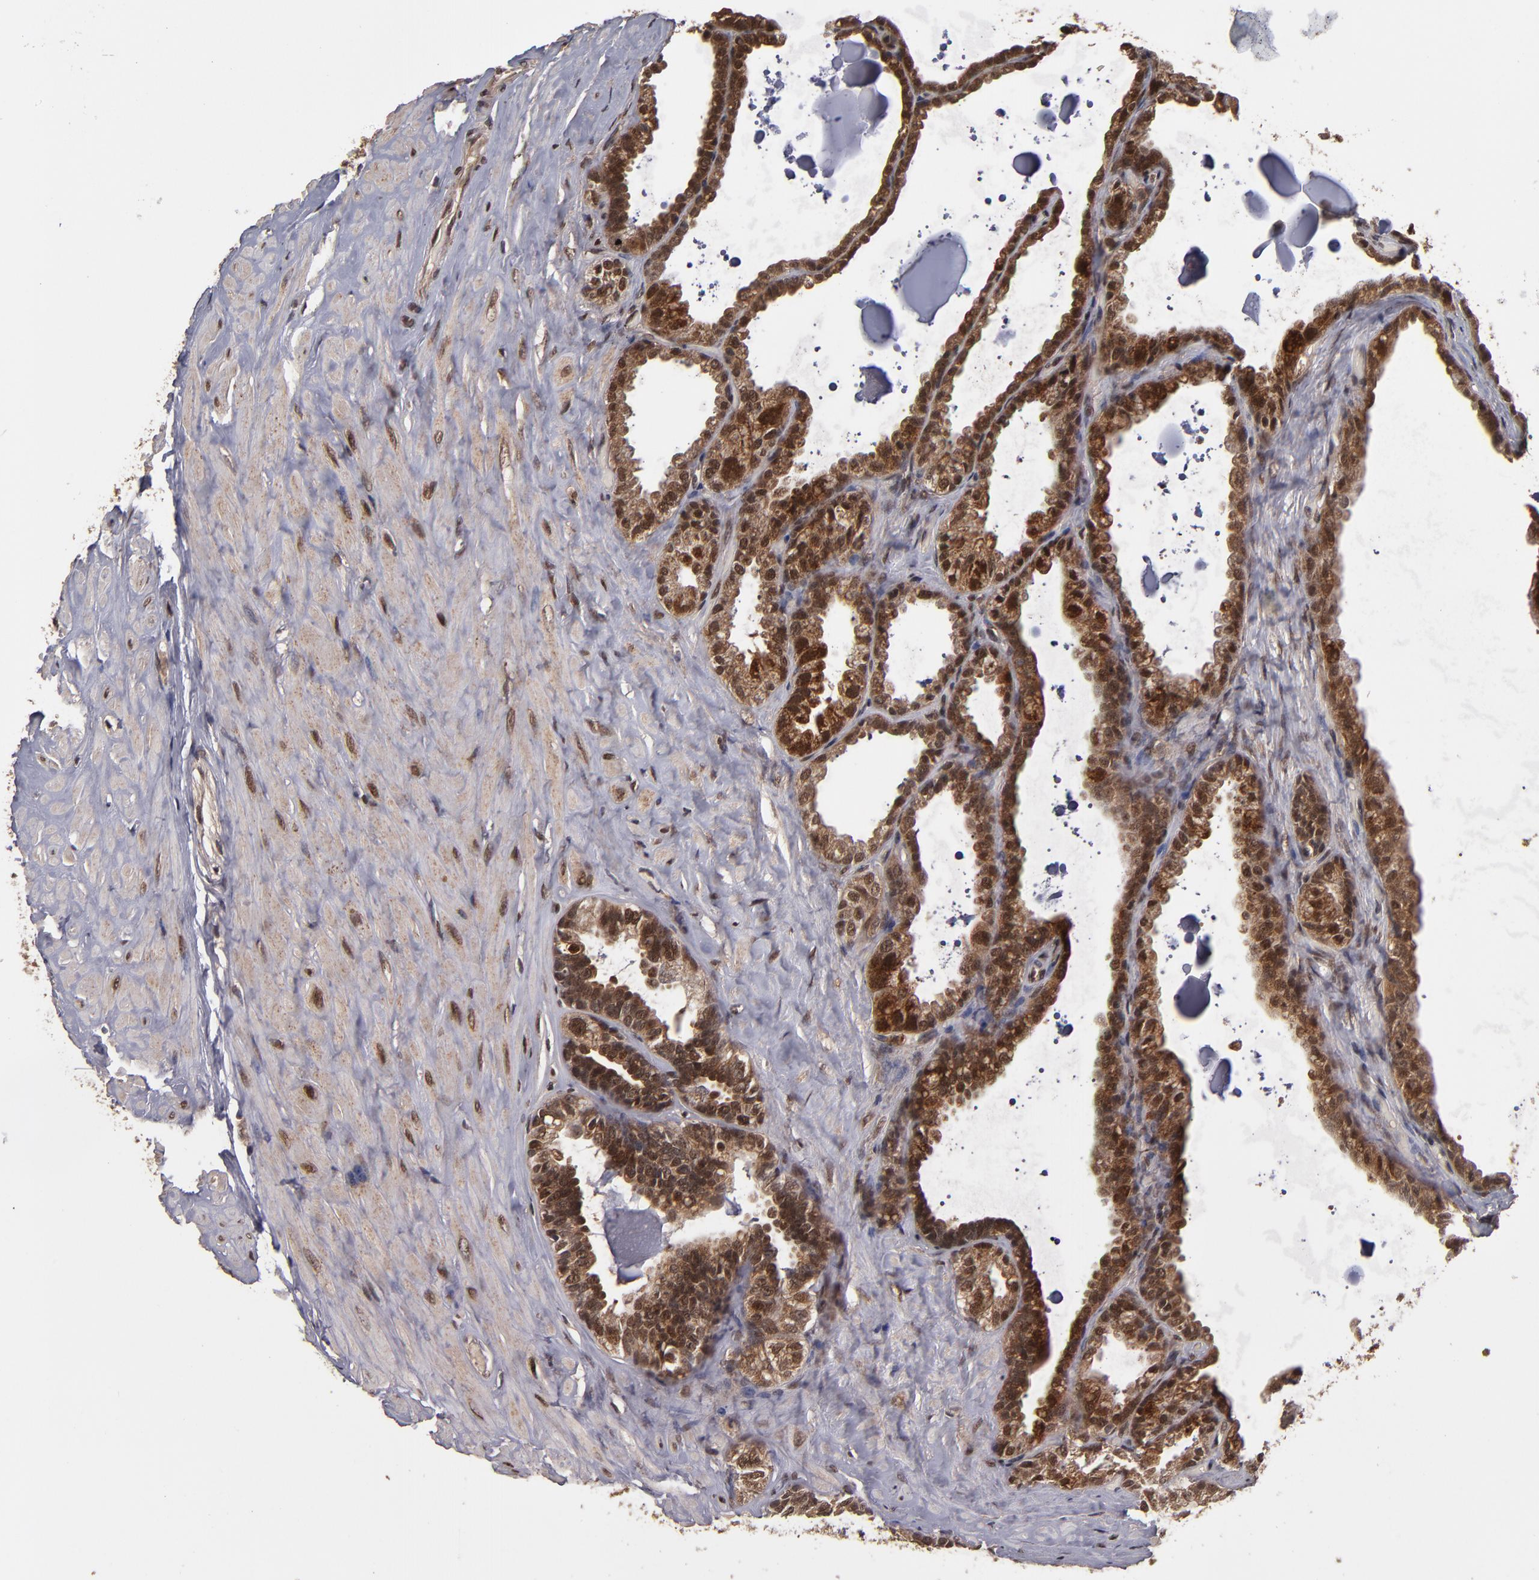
{"staining": {"intensity": "moderate", "quantity": ">75%", "location": "cytoplasmic/membranous,nuclear"}, "tissue": "seminal vesicle", "cell_type": "Glandular cells", "image_type": "normal", "snomed": [{"axis": "morphology", "description": "Normal tissue, NOS"}, {"axis": "morphology", "description": "Inflammation, NOS"}, {"axis": "topography", "description": "Urinary bladder"}, {"axis": "topography", "description": "Prostate"}, {"axis": "topography", "description": "Seminal veicle"}], "caption": "IHC image of benign seminal vesicle stained for a protein (brown), which displays medium levels of moderate cytoplasmic/membranous,nuclear positivity in approximately >75% of glandular cells.", "gene": "CUL5", "patient": {"sex": "male", "age": 82}}